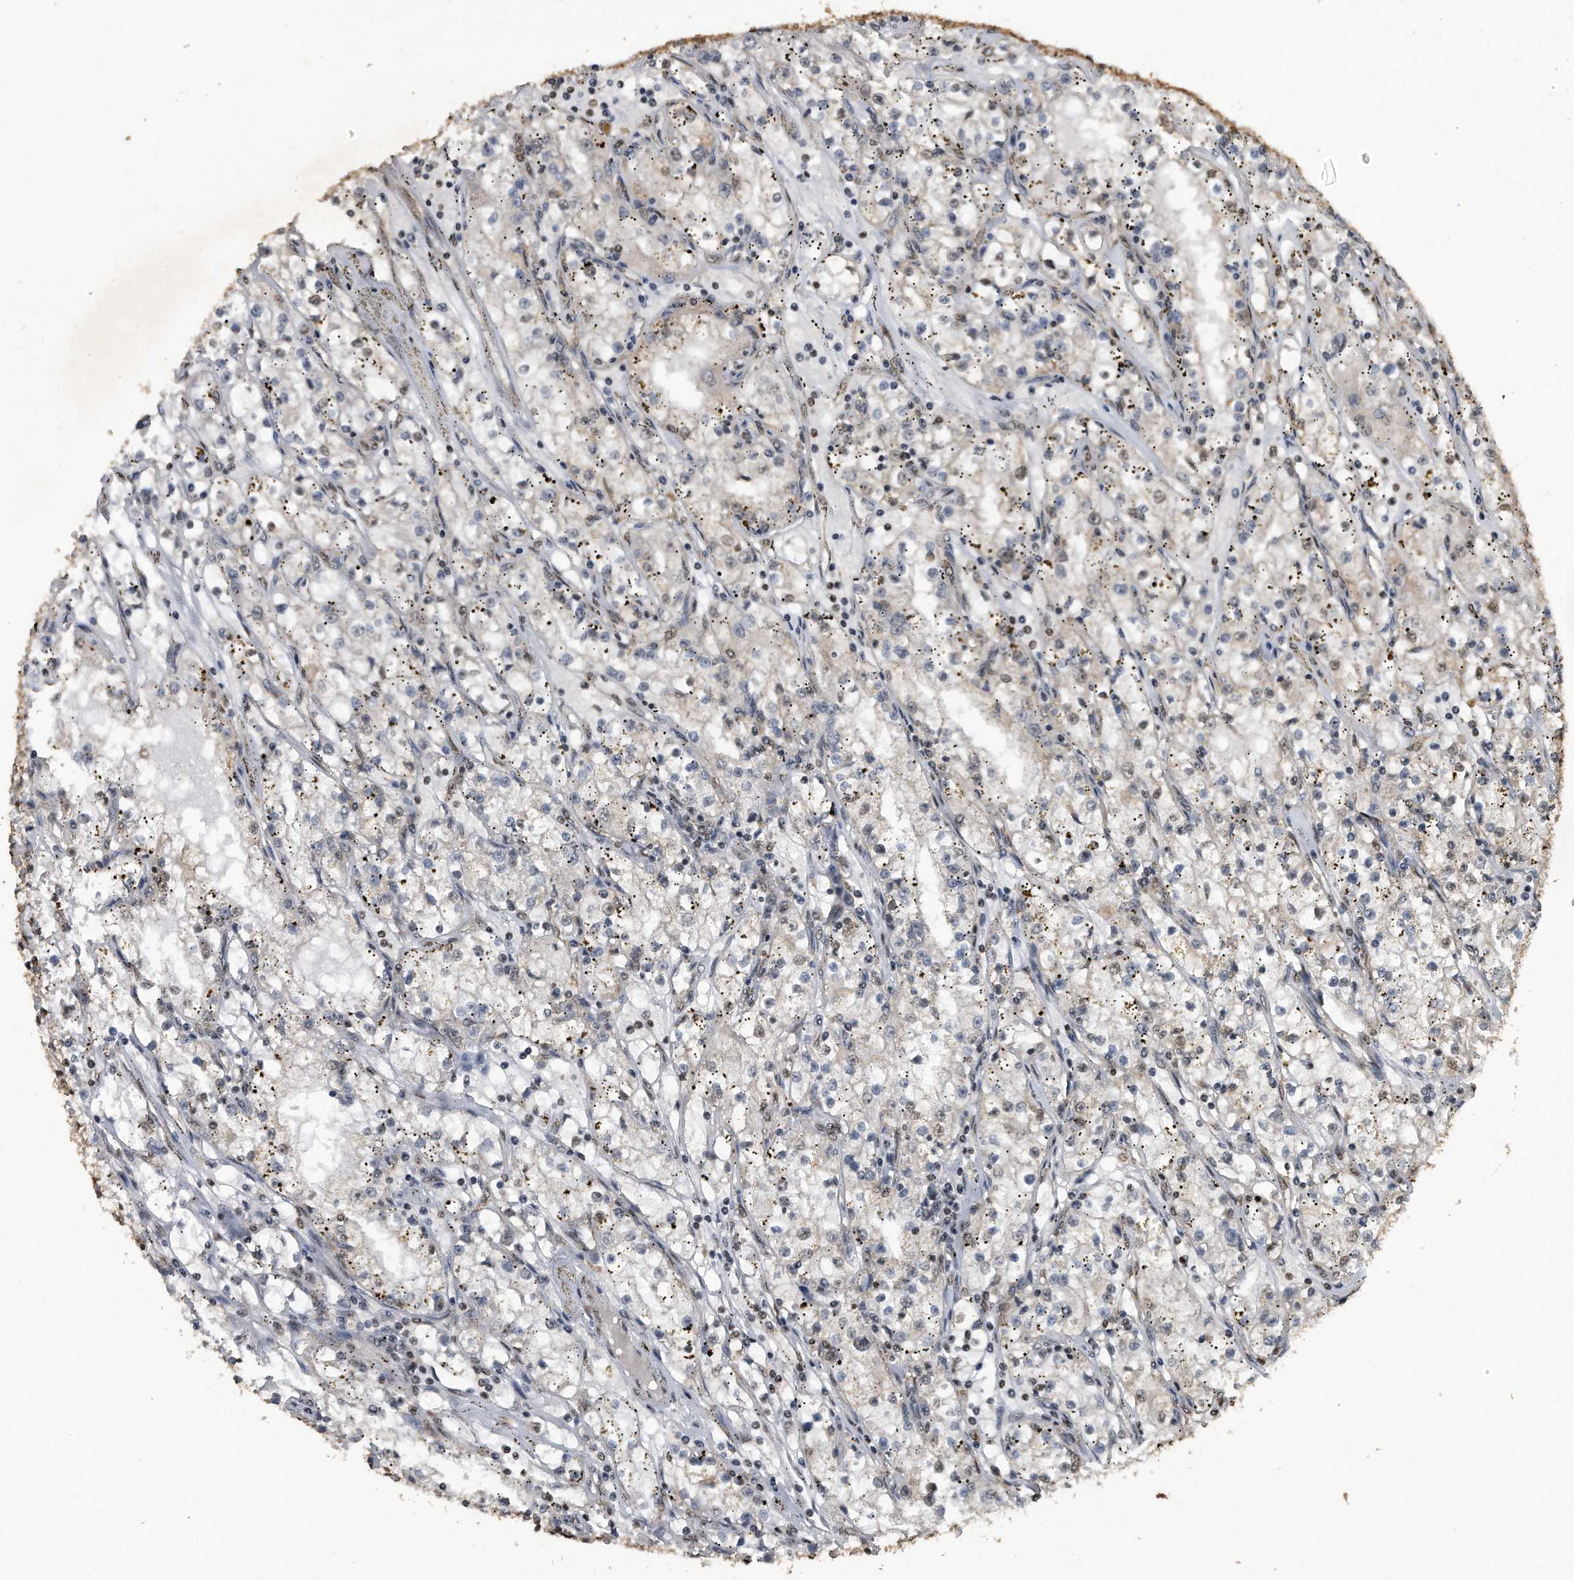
{"staining": {"intensity": "negative", "quantity": "none", "location": "none"}, "tissue": "renal cancer", "cell_type": "Tumor cells", "image_type": "cancer", "snomed": [{"axis": "morphology", "description": "Adenocarcinoma, NOS"}, {"axis": "topography", "description": "Kidney"}], "caption": "Renal cancer was stained to show a protein in brown. There is no significant expression in tumor cells. (DAB immunohistochemistry with hematoxylin counter stain).", "gene": "CRYZL1", "patient": {"sex": "male", "age": 56}}